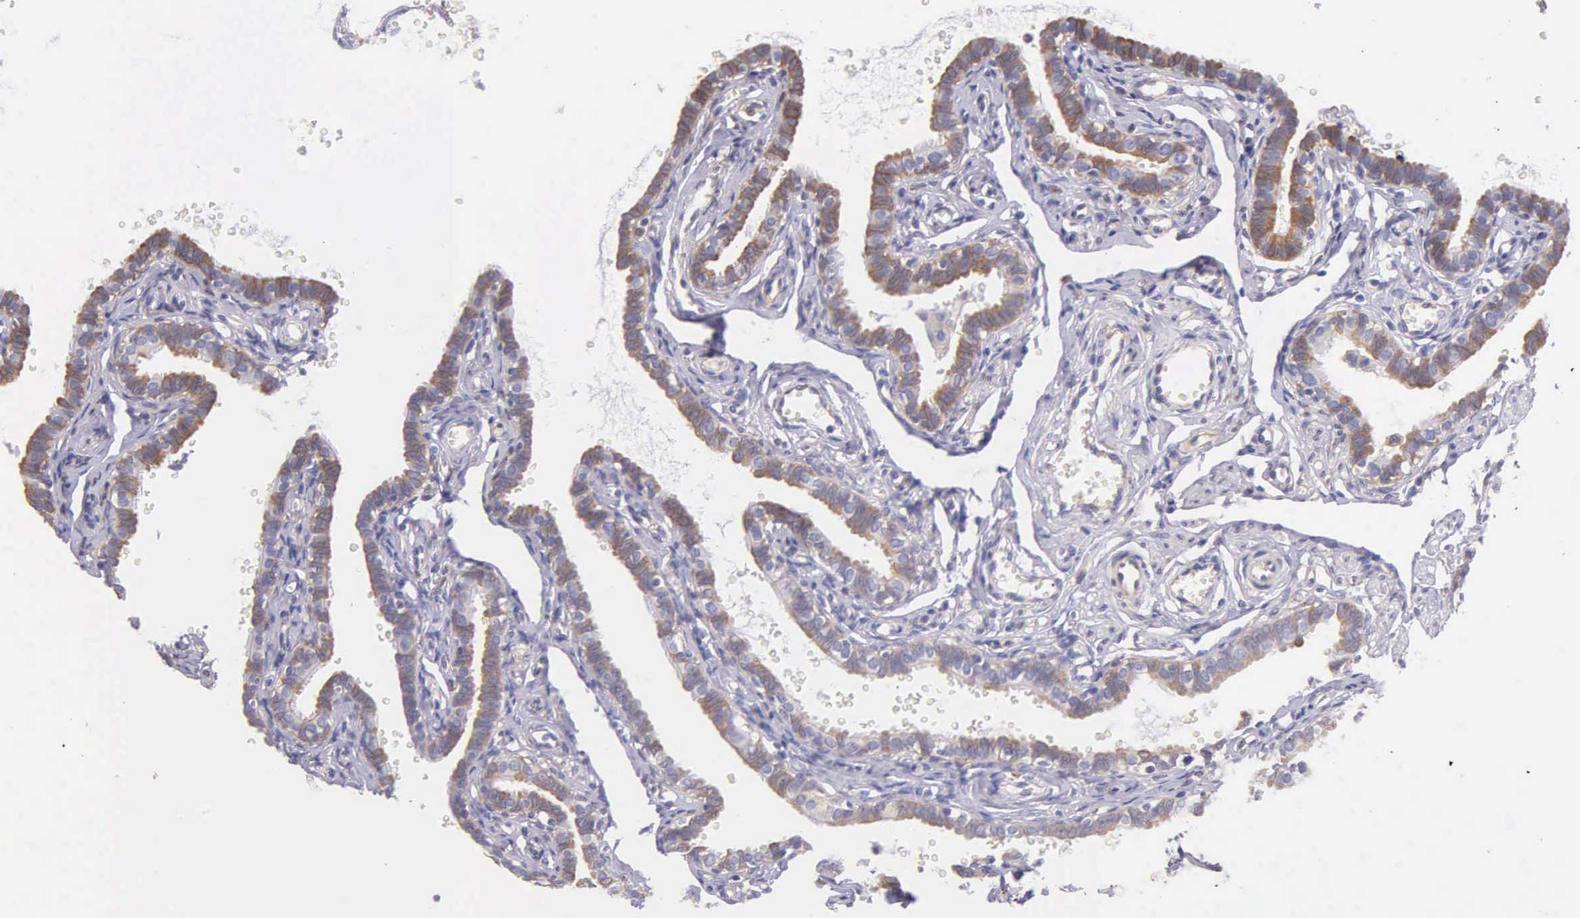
{"staining": {"intensity": "moderate", "quantity": ">75%", "location": "cytoplasmic/membranous"}, "tissue": "fallopian tube", "cell_type": "Glandular cells", "image_type": "normal", "snomed": [{"axis": "morphology", "description": "Normal tissue, NOS"}, {"axis": "topography", "description": "Fallopian tube"}], "caption": "Immunohistochemistry (IHC) image of unremarkable fallopian tube: human fallopian tube stained using IHC demonstrates medium levels of moderate protein expression localized specifically in the cytoplasmic/membranous of glandular cells, appearing as a cytoplasmic/membranous brown color.", "gene": "CKAP4", "patient": {"sex": "female", "age": 35}}